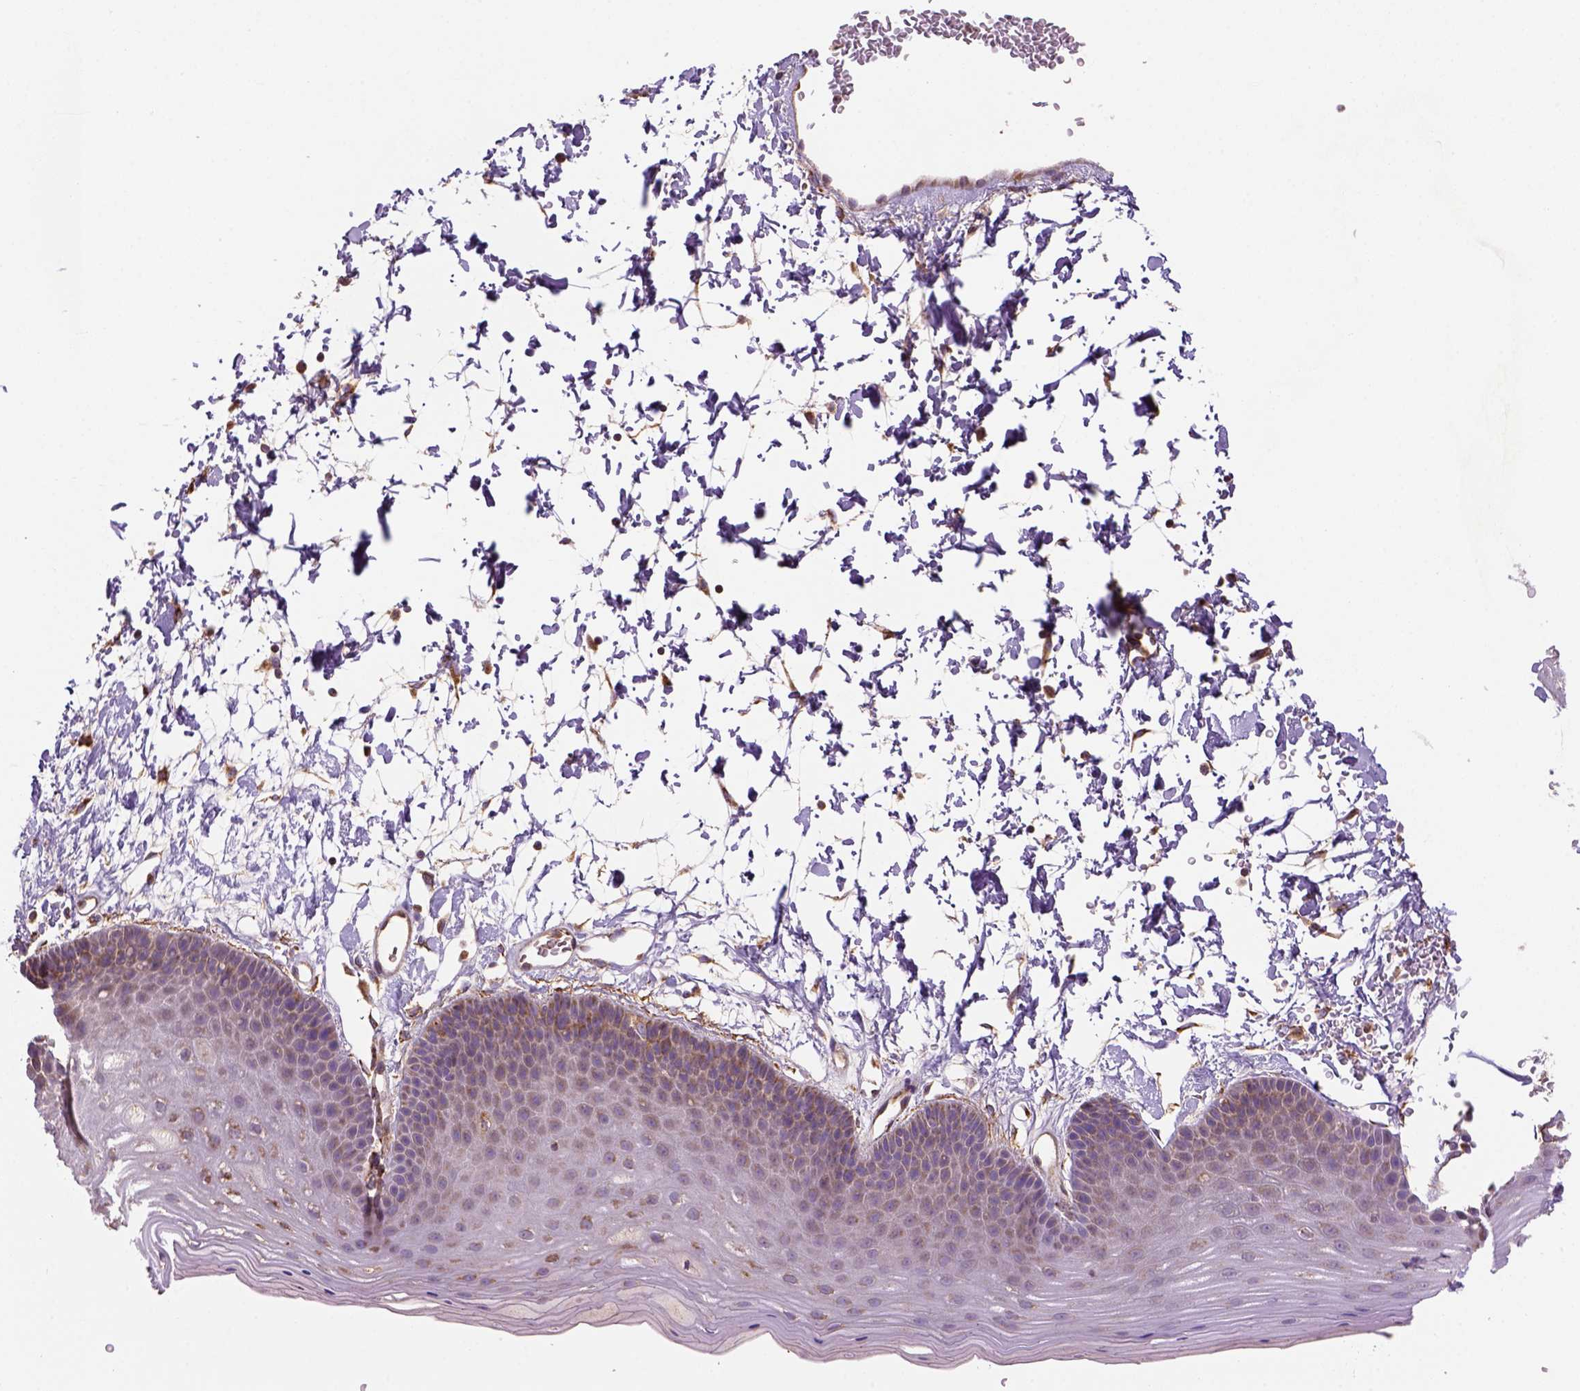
{"staining": {"intensity": "moderate", "quantity": "<25%", "location": "cytoplasmic/membranous"}, "tissue": "skin", "cell_type": "Epidermal cells", "image_type": "normal", "snomed": [{"axis": "morphology", "description": "Normal tissue, NOS"}, {"axis": "topography", "description": "Anal"}], "caption": "Immunohistochemical staining of benign human skin shows low levels of moderate cytoplasmic/membranous expression in approximately <25% of epidermal cells.", "gene": "WARS2", "patient": {"sex": "male", "age": 53}}